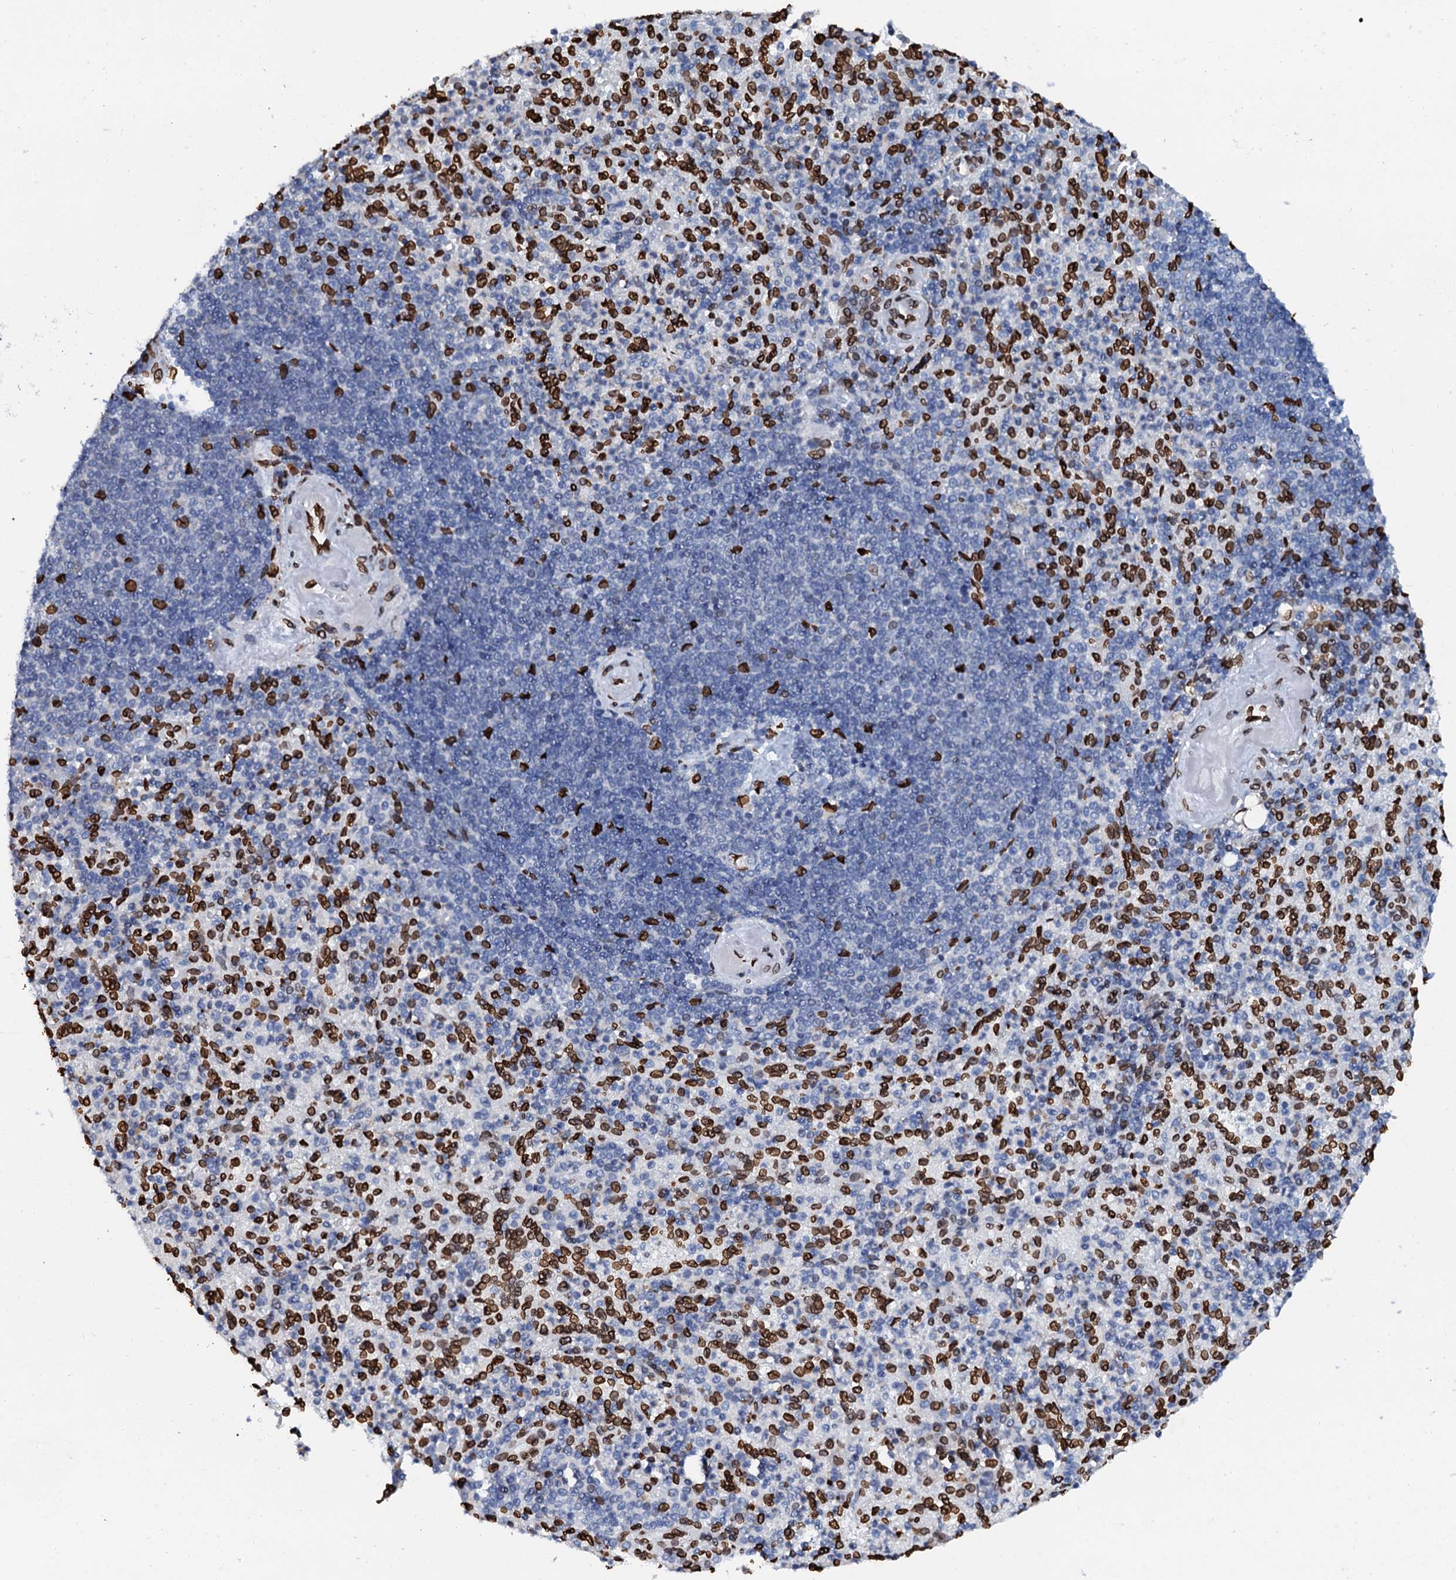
{"staining": {"intensity": "strong", "quantity": "25%-75%", "location": "nuclear"}, "tissue": "spleen", "cell_type": "Cells in red pulp", "image_type": "normal", "snomed": [{"axis": "morphology", "description": "Normal tissue, NOS"}, {"axis": "topography", "description": "Spleen"}], "caption": "An IHC micrograph of unremarkable tissue is shown. Protein staining in brown highlights strong nuclear positivity in spleen within cells in red pulp.", "gene": "KATNAL2", "patient": {"sex": "female", "age": 74}}